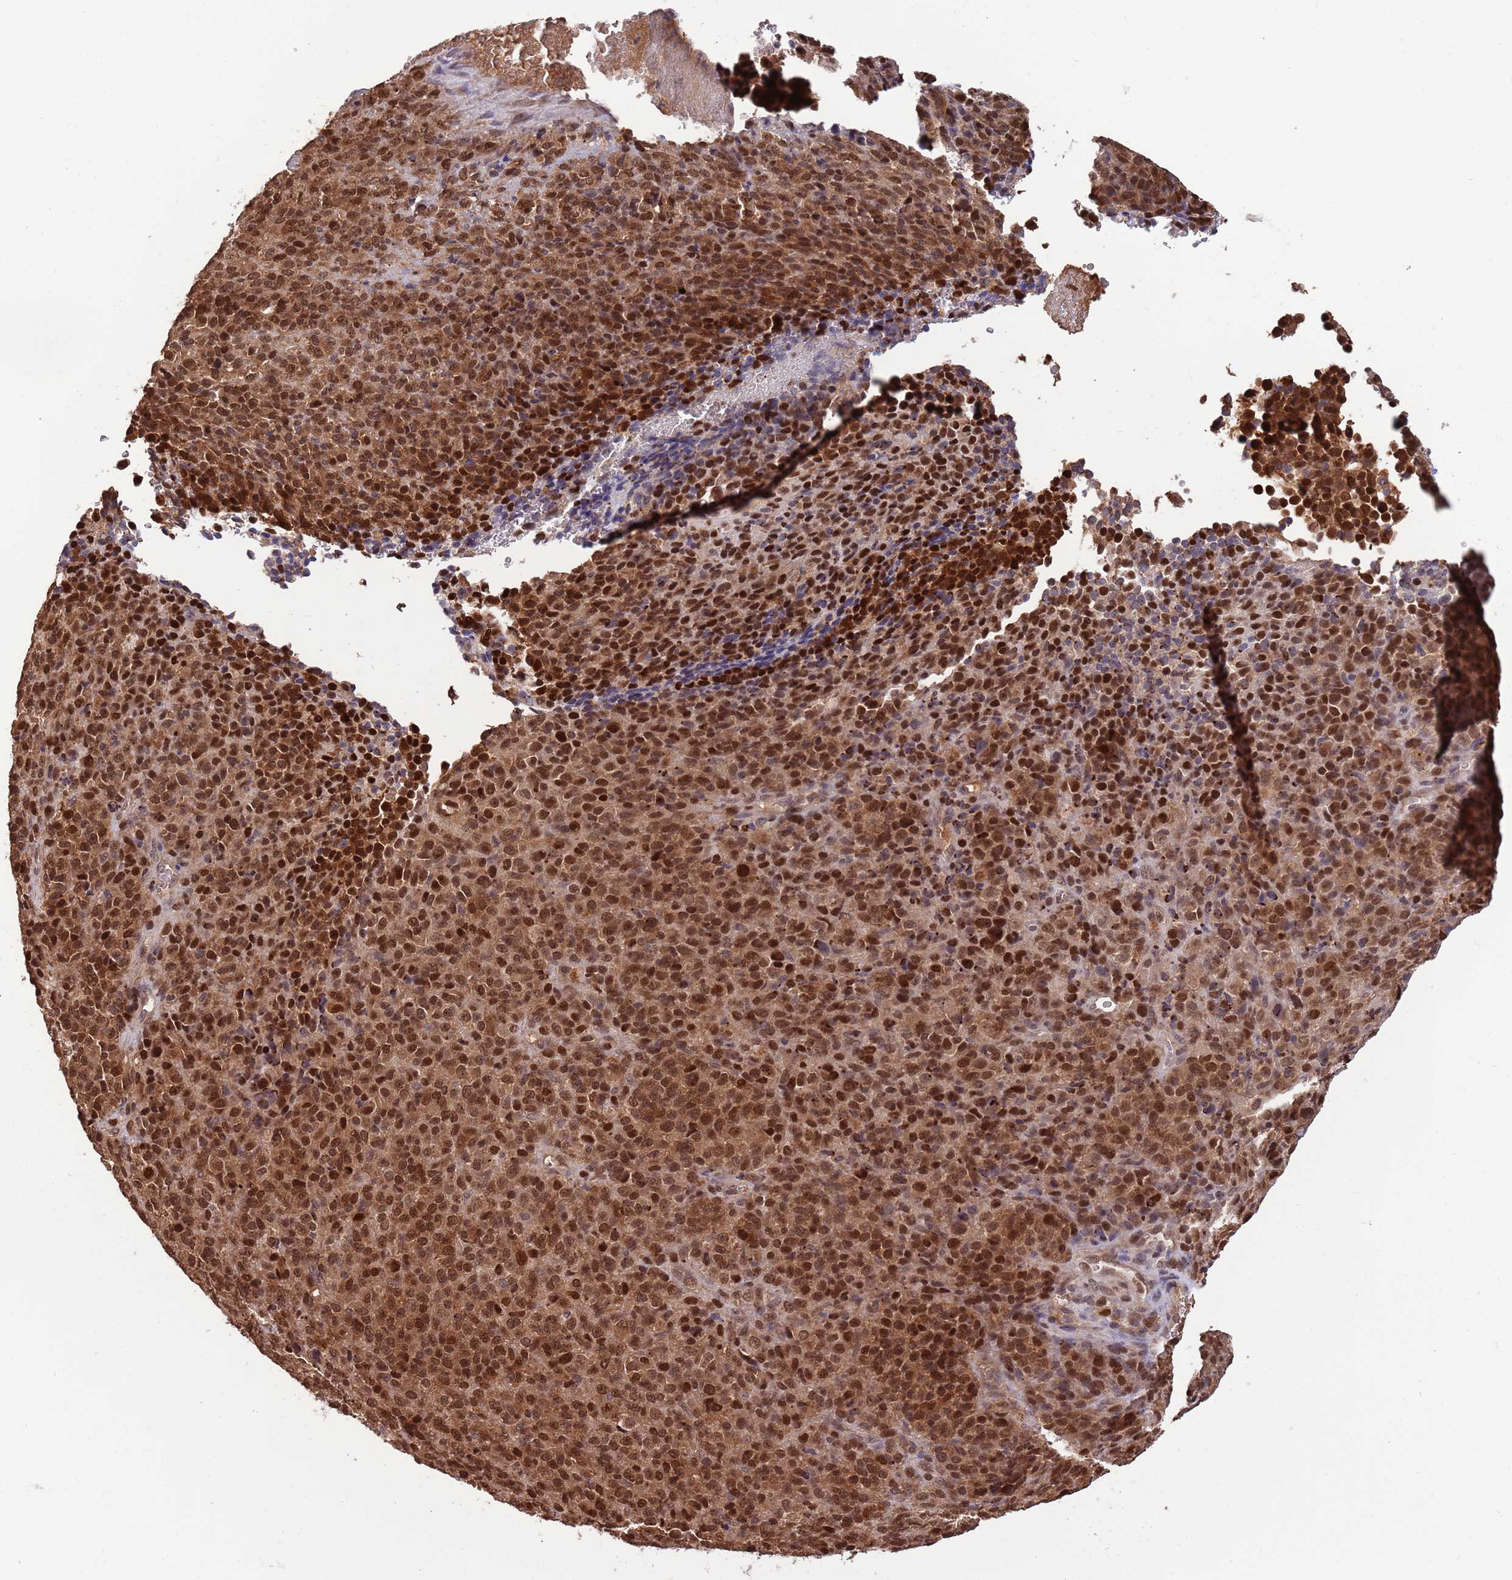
{"staining": {"intensity": "strong", "quantity": ">75%", "location": "cytoplasmic/membranous,nuclear"}, "tissue": "melanoma", "cell_type": "Tumor cells", "image_type": "cancer", "snomed": [{"axis": "morphology", "description": "Malignant melanoma, Metastatic site"}, {"axis": "topography", "description": "Brain"}], "caption": "The micrograph shows a brown stain indicating the presence of a protein in the cytoplasmic/membranous and nuclear of tumor cells in malignant melanoma (metastatic site).", "gene": "SALL1", "patient": {"sex": "female", "age": 56}}